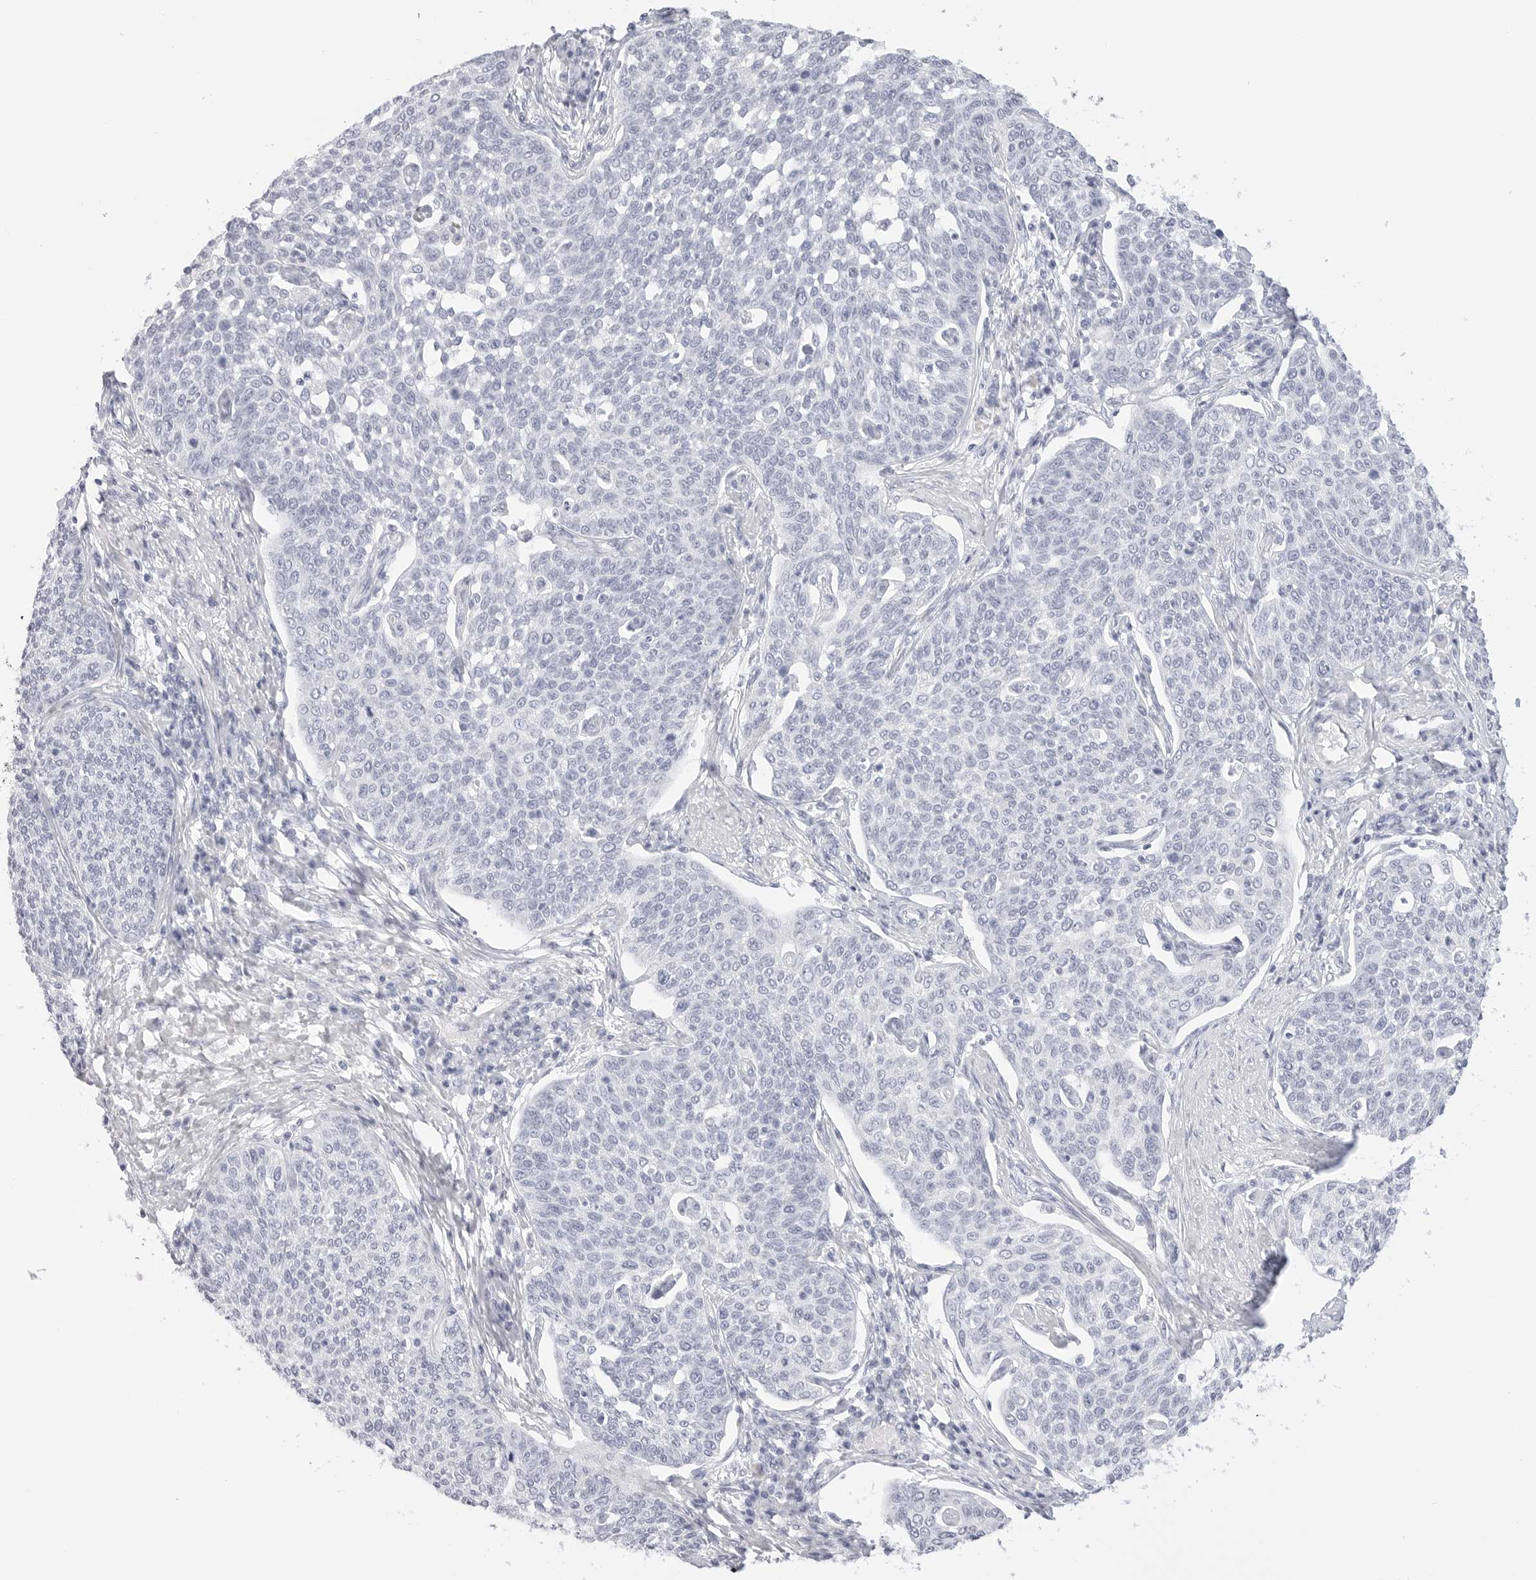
{"staining": {"intensity": "negative", "quantity": "none", "location": "none"}, "tissue": "cervical cancer", "cell_type": "Tumor cells", "image_type": "cancer", "snomed": [{"axis": "morphology", "description": "Squamous cell carcinoma, NOS"}, {"axis": "topography", "description": "Cervix"}], "caption": "Tumor cells are negative for protein expression in human cervical cancer (squamous cell carcinoma).", "gene": "TFF2", "patient": {"sex": "female", "age": 34}}